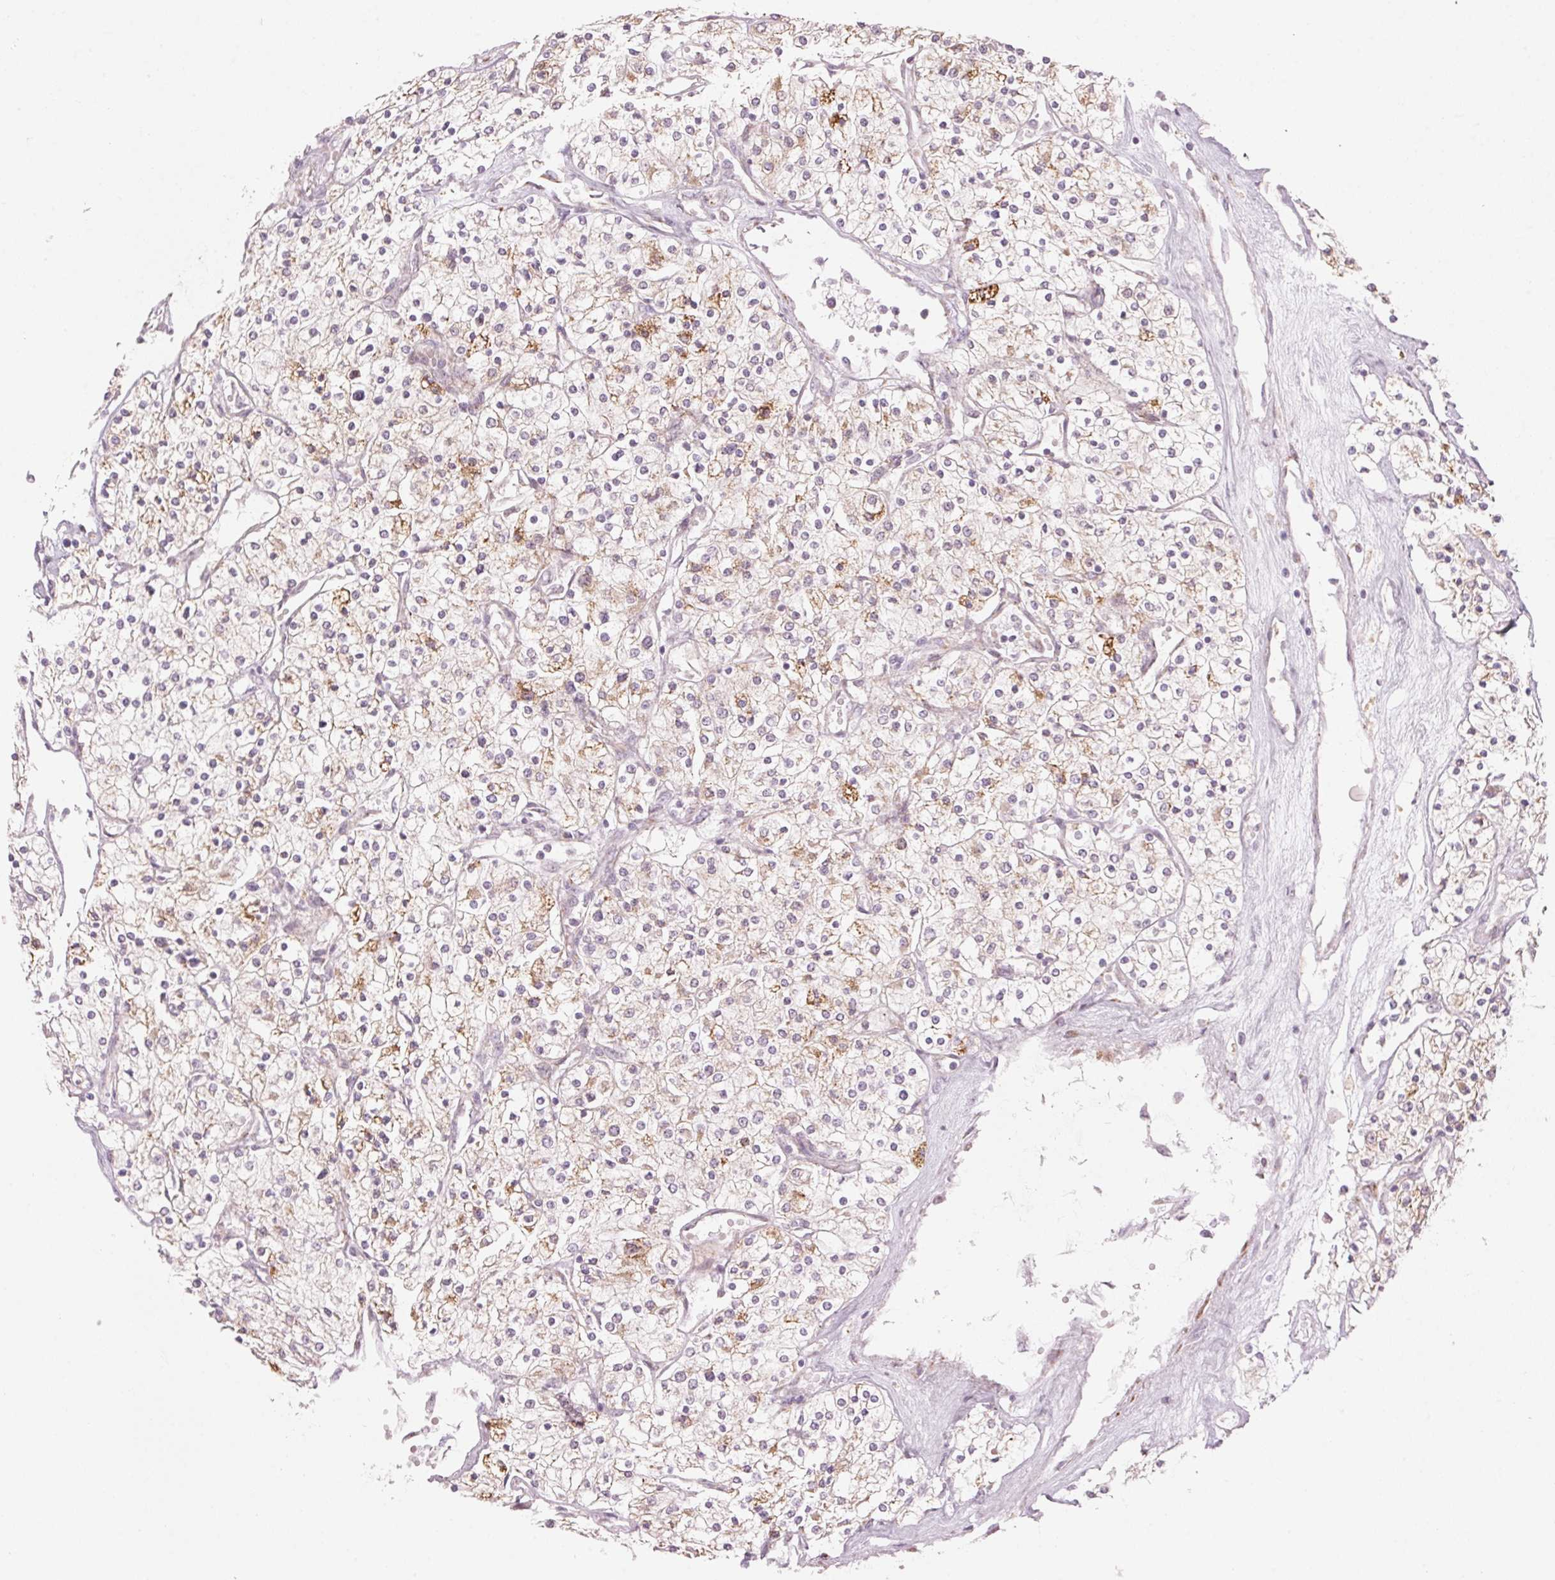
{"staining": {"intensity": "moderate", "quantity": "25%-75%", "location": "cytoplasmic/membranous"}, "tissue": "renal cancer", "cell_type": "Tumor cells", "image_type": "cancer", "snomed": [{"axis": "morphology", "description": "Adenocarcinoma, NOS"}, {"axis": "topography", "description": "Kidney"}], "caption": "Immunohistochemical staining of human renal adenocarcinoma shows moderate cytoplasmic/membranous protein positivity in about 25%-75% of tumor cells.", "gene": "TMED6", "patient": {"sex": "male", "age": 80}}